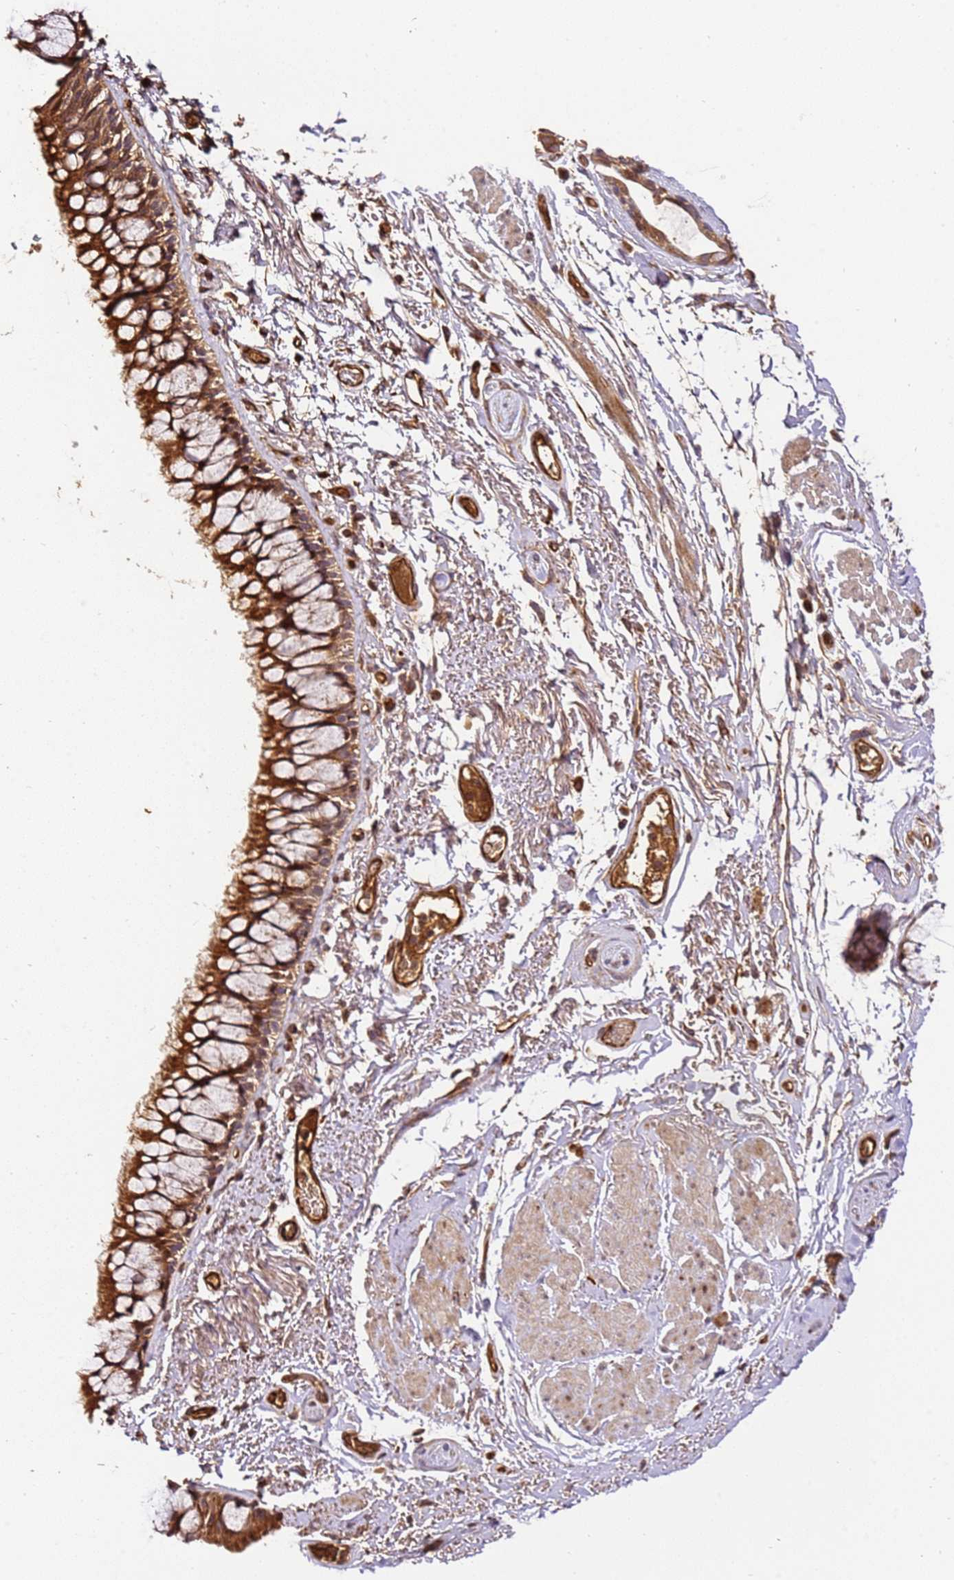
{"staining": {"intensity": "moderate", "quantity": ">75%", "location": "cytoplasmic/membranous,nuclear"}, "tissue": "bronchus", "cell_type": "Respiratory epithelial cells", "image_type": "normal", "snomed": [{"axis": "morphology", "description": "Normal tissue, NOS"}, {"axis": "topography", "description": "Cartilage tissue"}, {"axis": "topography", "description": "Bronchus"}], "caption": "Moderate cytoplasmic/membranous,nuclear expression is identified in about >75% of respiratory epithelial cells in benign bronchus. (IHC, brightfield microscopy, high magnification).", "gene": "KATNAL2", "patient": {"sex": "female", "age": 73}}